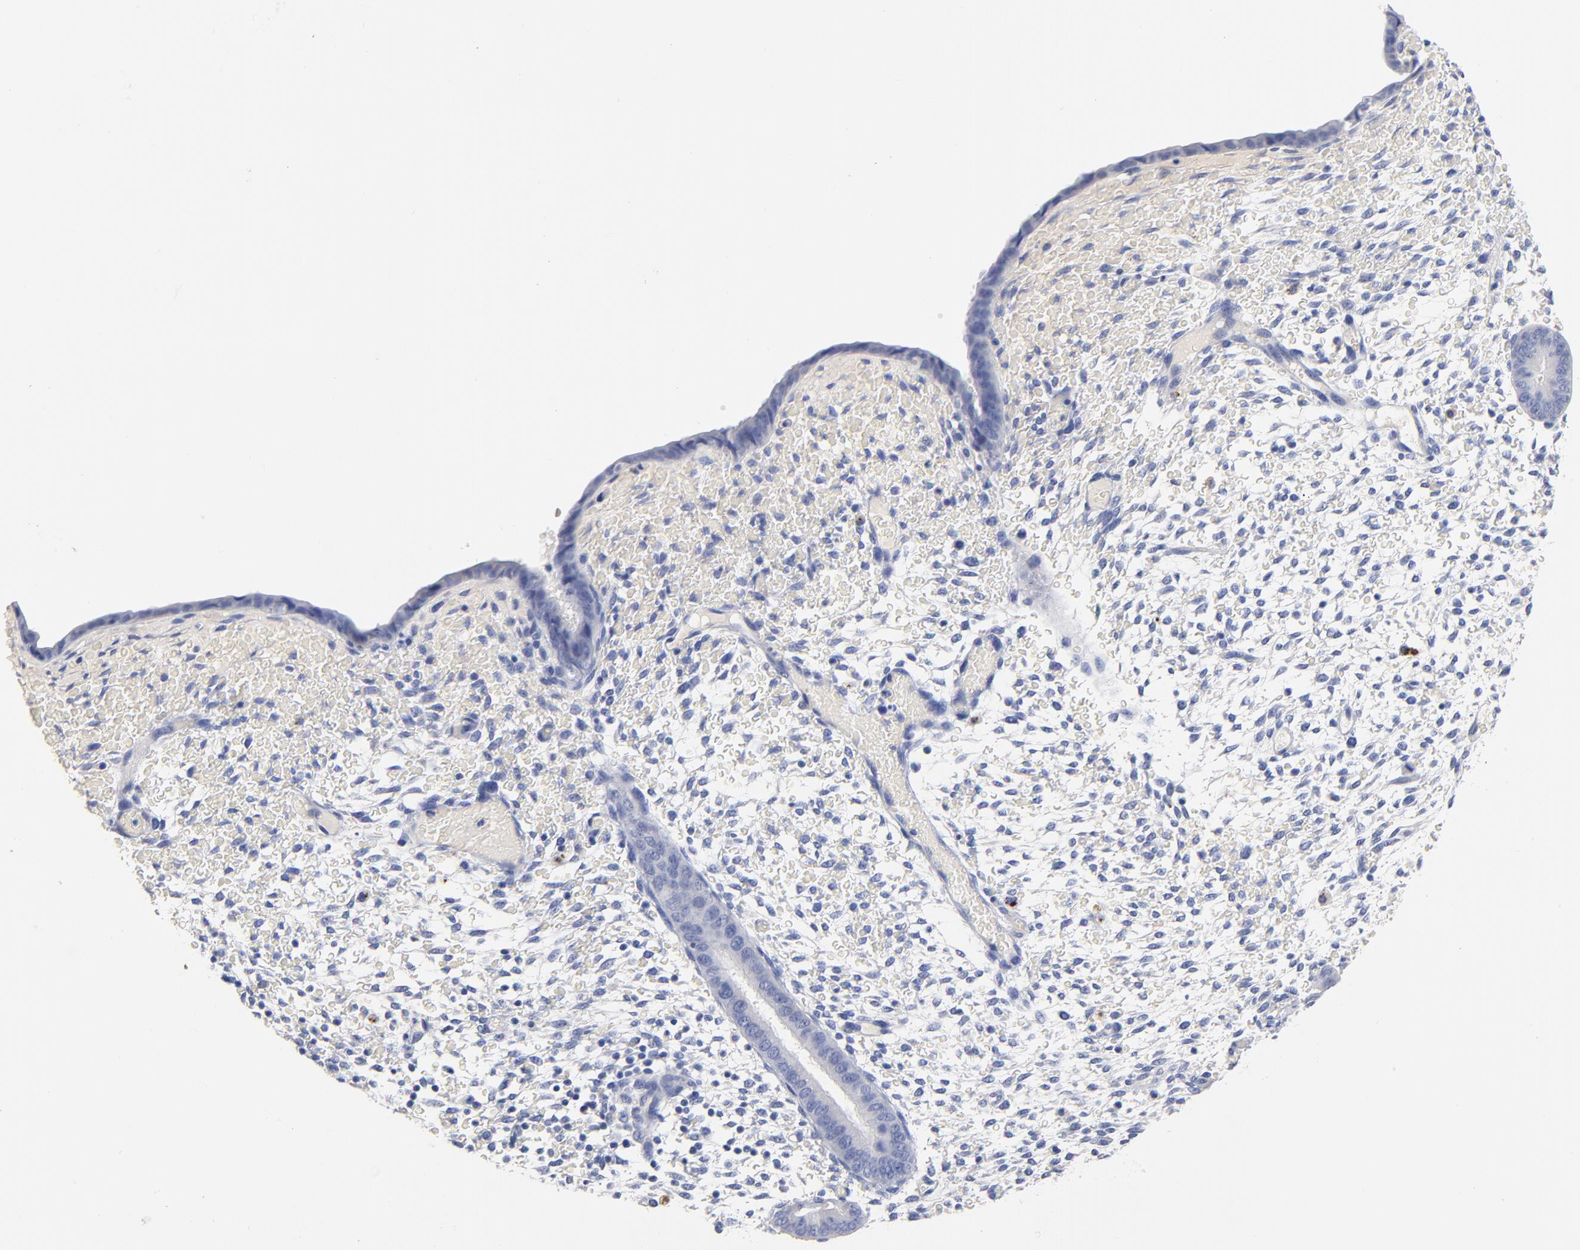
{"staining": {"intensity": "negative", "quantity": "none", "location": "none"}, "tissue": "endometrium", "cell_type": "Cells in endometrial stroma", "image_type": "normal", "snomed": [{"axis": "morphology", "description": "Normal tissue, NOS"}, {"axis": "topography", "description": "Endometrium"}], "caption": "Cells in endometrial stroma show no significant protein positivity in unremarkable endometrium. (DAB IHC, high magnification).", "gene": "CPS1", "patient": {"sex": "female", "age": 42}}